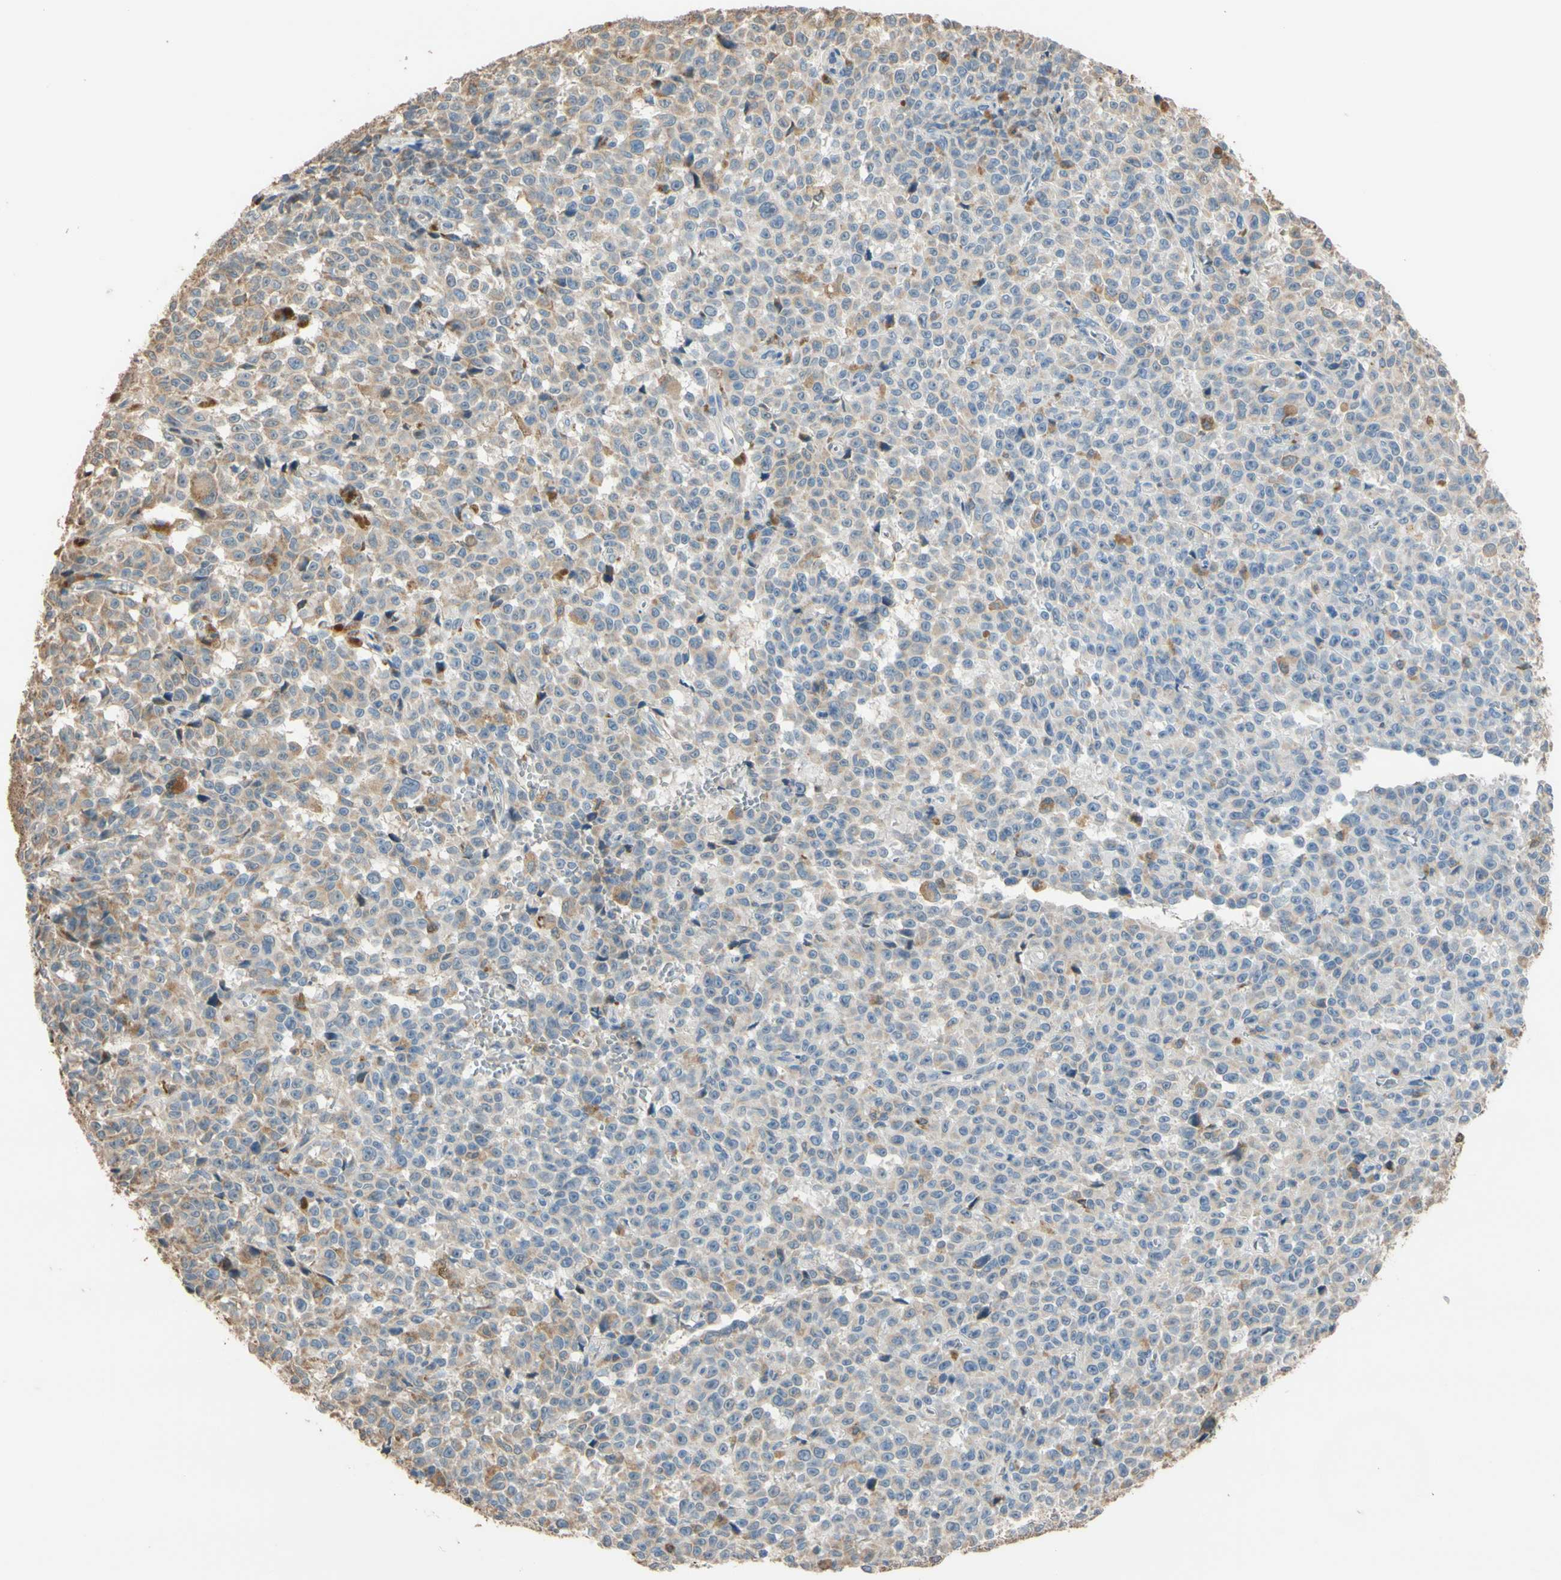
{"staining": {"intensity": "moderate", "quantity": "25%-75%", "location": "cytoplasmic/membranous"}, "tissue": "melanoma", "cell_type": "Tumor cells", "image_type": "cancer", "snomed": [{"axis": "morphology", "description": "Malignant melanoma, NOS"}, {"axis": "topography", "description": "Skin"}], "caption": "An immunohistochemistry (IHC) photomicrograph of tumor tissue is shown. Protein staining in brown labels moderate cytoplasmic/membranous positivity in melanoma within tumor cells. (Brightfield microscopy of DAB IHC at high magnification).", "gene": "ALDH1A2", "patient": {"sex": "female", "age": 82}}